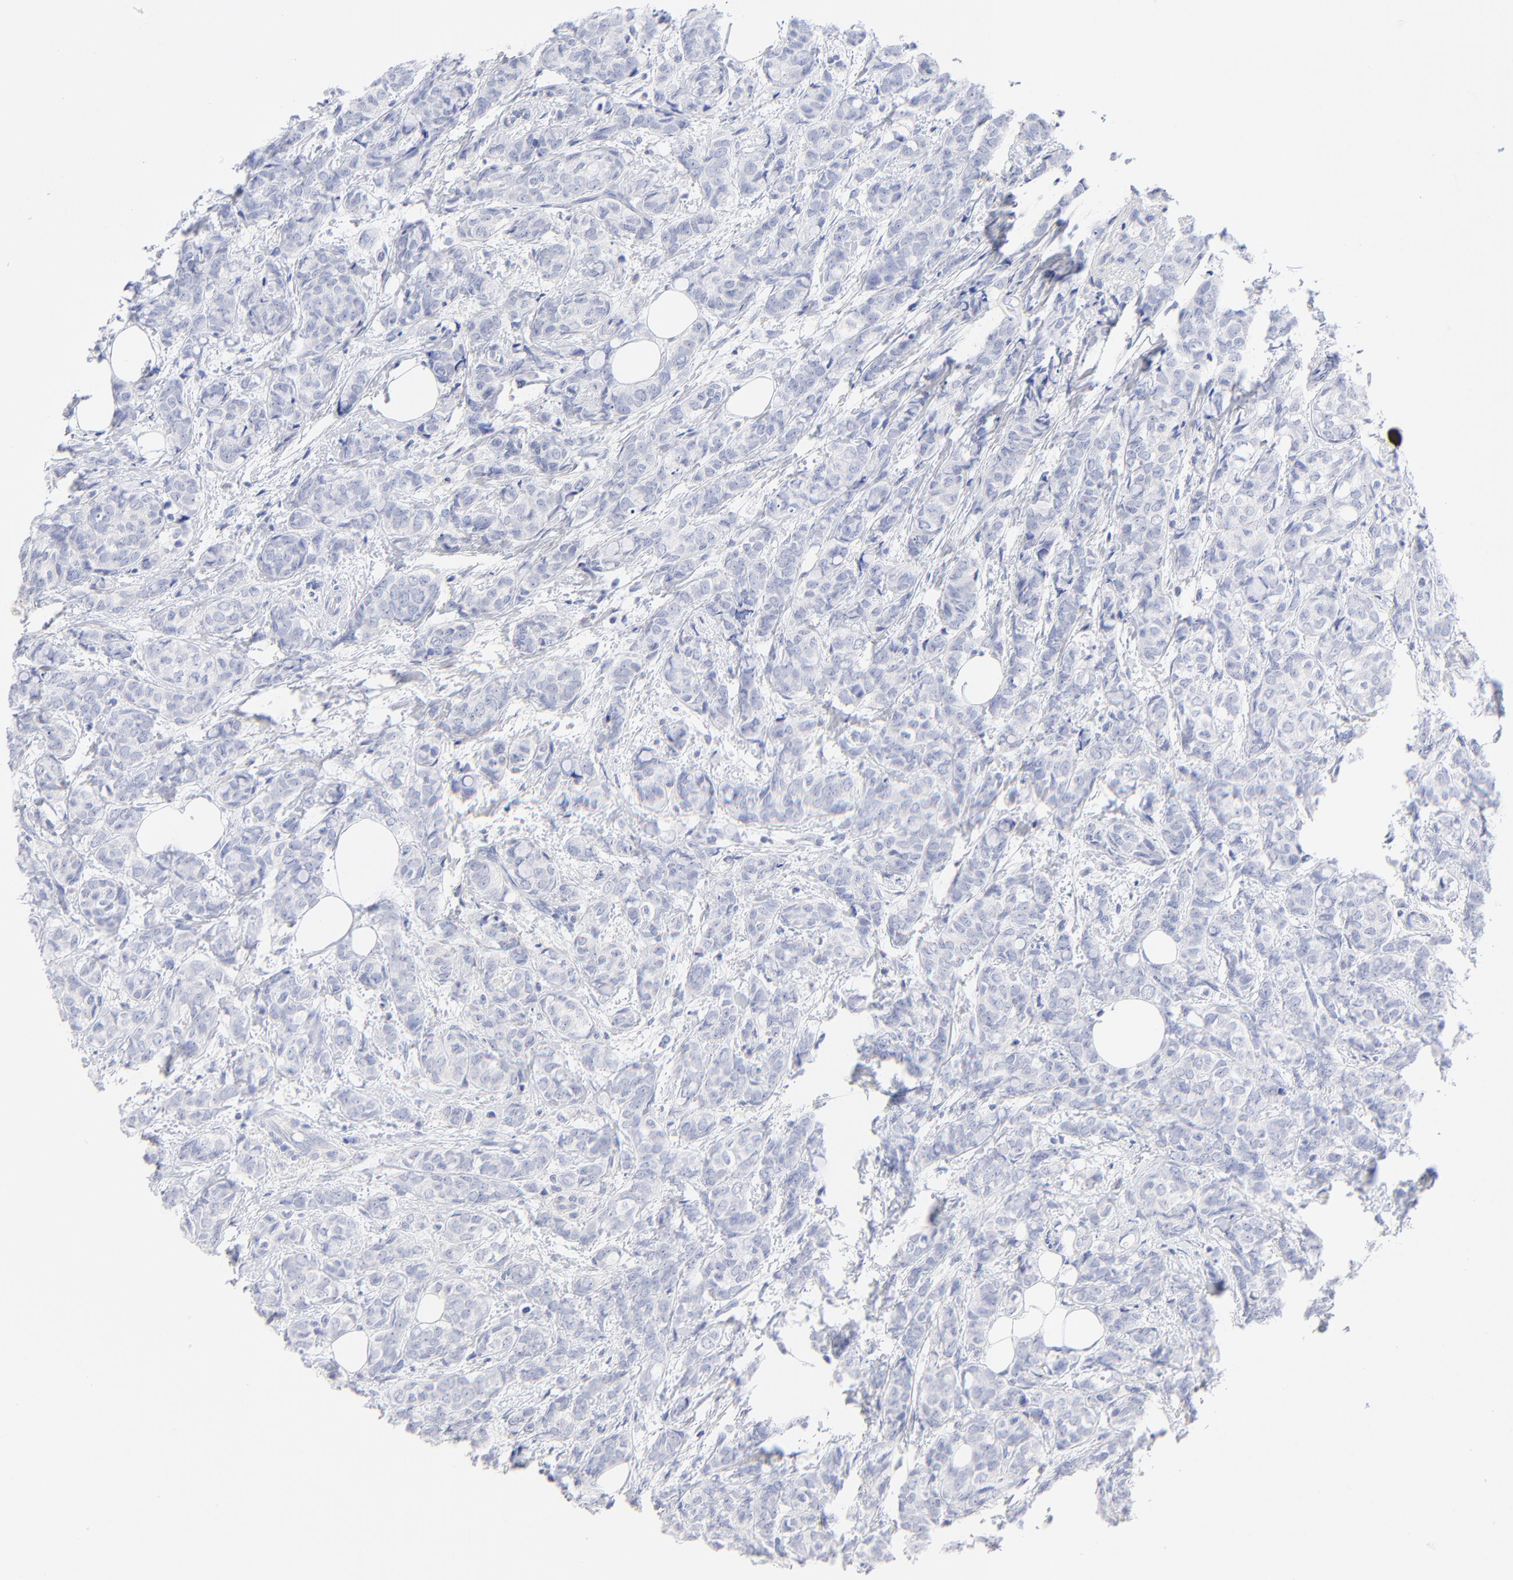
{"staining": {"intensity": "negative", "quantity": "none", "location": "none"}, "tissue": "breast cancer", "cell_type": "Tumor cells", "image_type": "cancer", "snomed": [{"axis": "morphology", "description": "Lobular carcinoma"}, {"axis": "topography", "description": "Breast"}], "caption": "IHC of breast cancer (lobular carcinoma) exhibits no positivity in tumor cells.", "gene": "SULT4A1", "patient": {"sex": "female", "age": 60}}